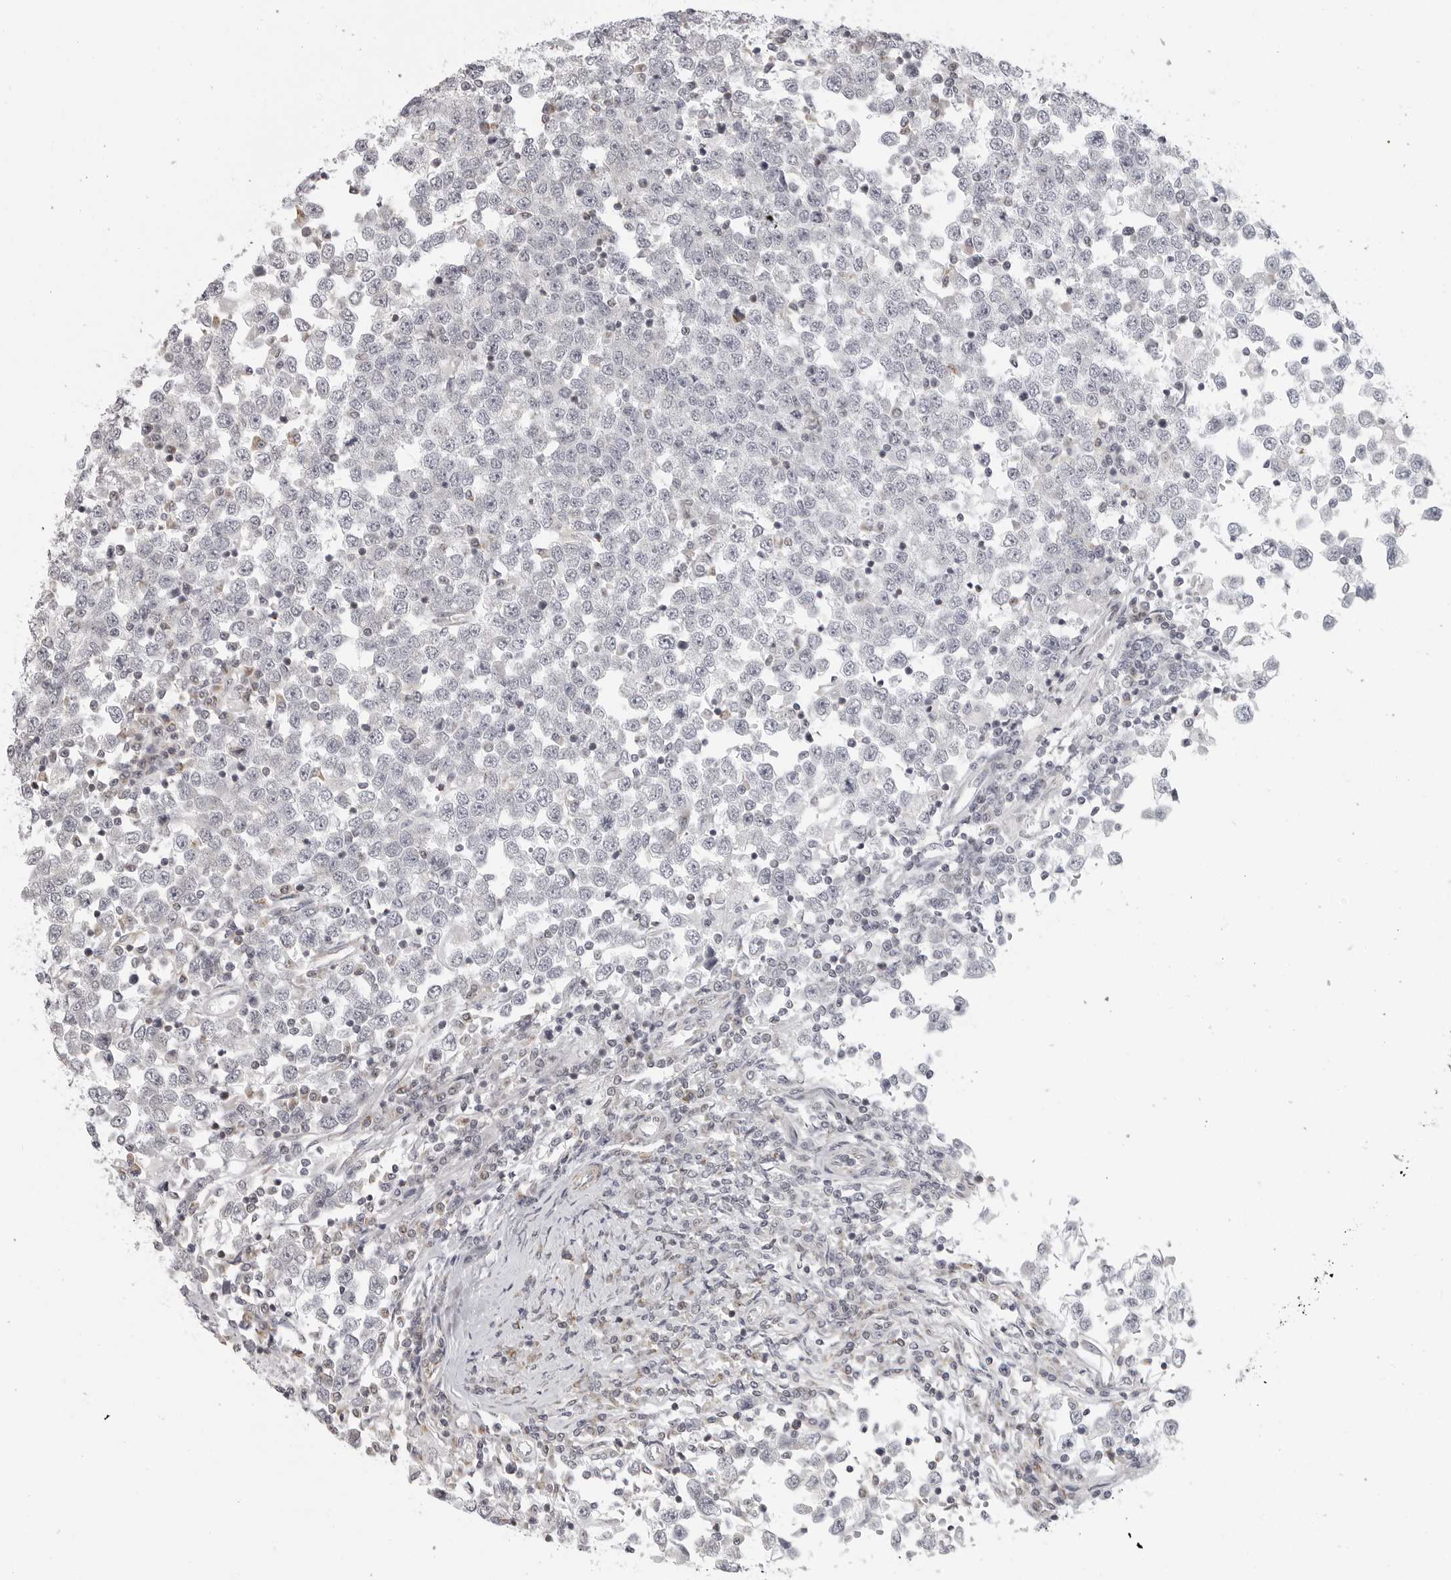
{"staining": {"intensity": "negative", "quantity": "none", "location": "none"}, "tissue": "testis cancer", "cell_type": "Tumor cells", "image_type": "cancer", "snomed": [{"axis": "morphology", "description": "Seminoma, NOS"}, {"axis": "topography", "description": "Testis"}], "caption": "The immunohistochemistry (IHC) histopathology image has no significant positivity in tumor cells of testis cancer tissue.", "gene": "MAP7D1", "patient": {"sex": "male", "age": 65}}